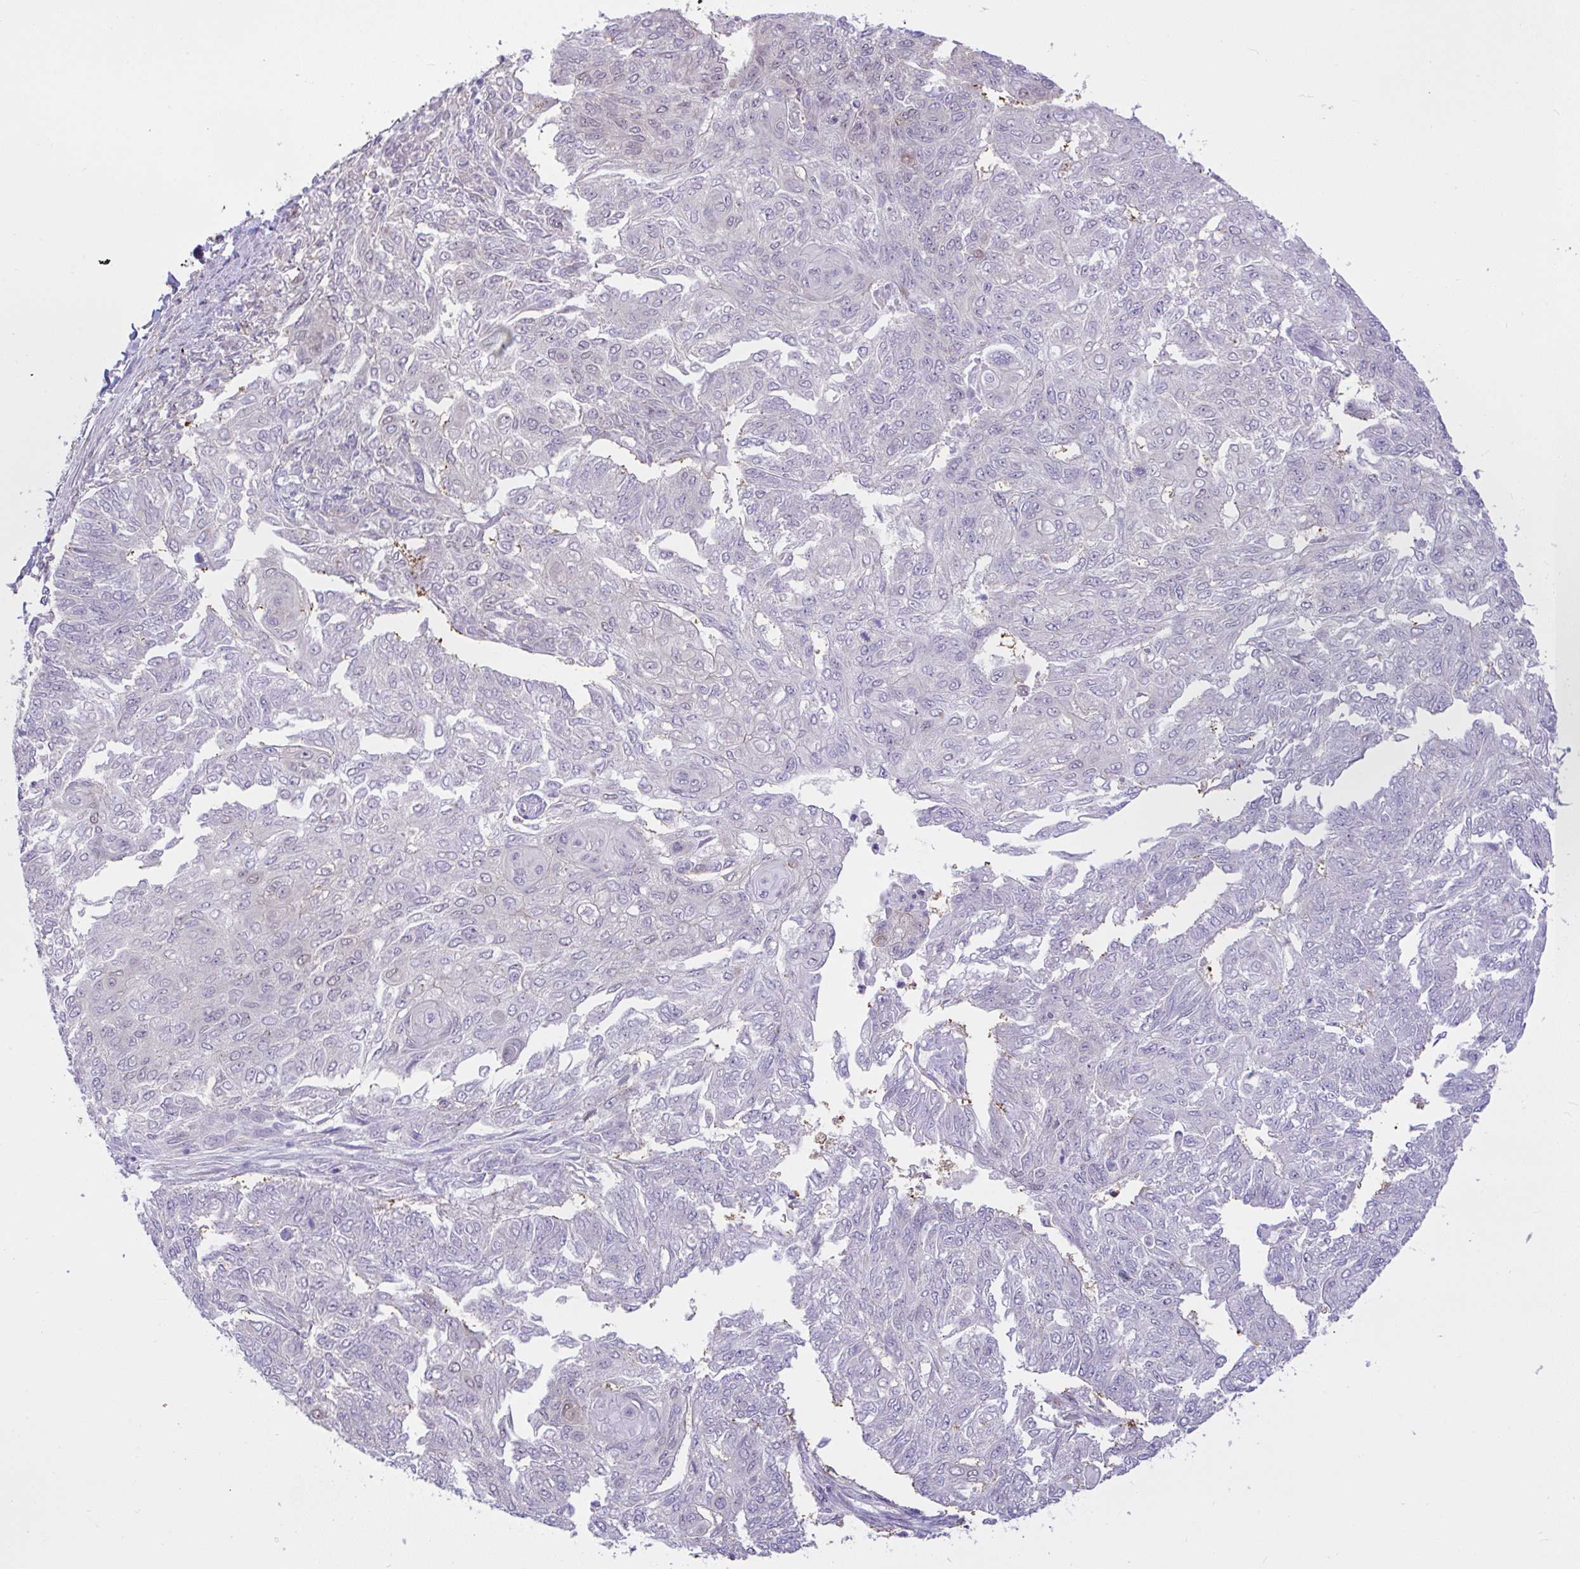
{"staining": {"intensity": "negative", "quantity": "none", "location": "none"}, "tissue": "endometrial cancer", "cell_type": "Tumor cells", "image_type": "cancer", "snomed": [{"axis": "morphology", "description": "Adenocarcinoma, NOS"}, {"axis": "topography", "description": "Endometrium"}], "caption": "Immunohistochemistry of endometrial cancer demonstrates no expression in tumor cells.", "gene": "ZNF485", "patient": {"sex": "female", "age": 32}}